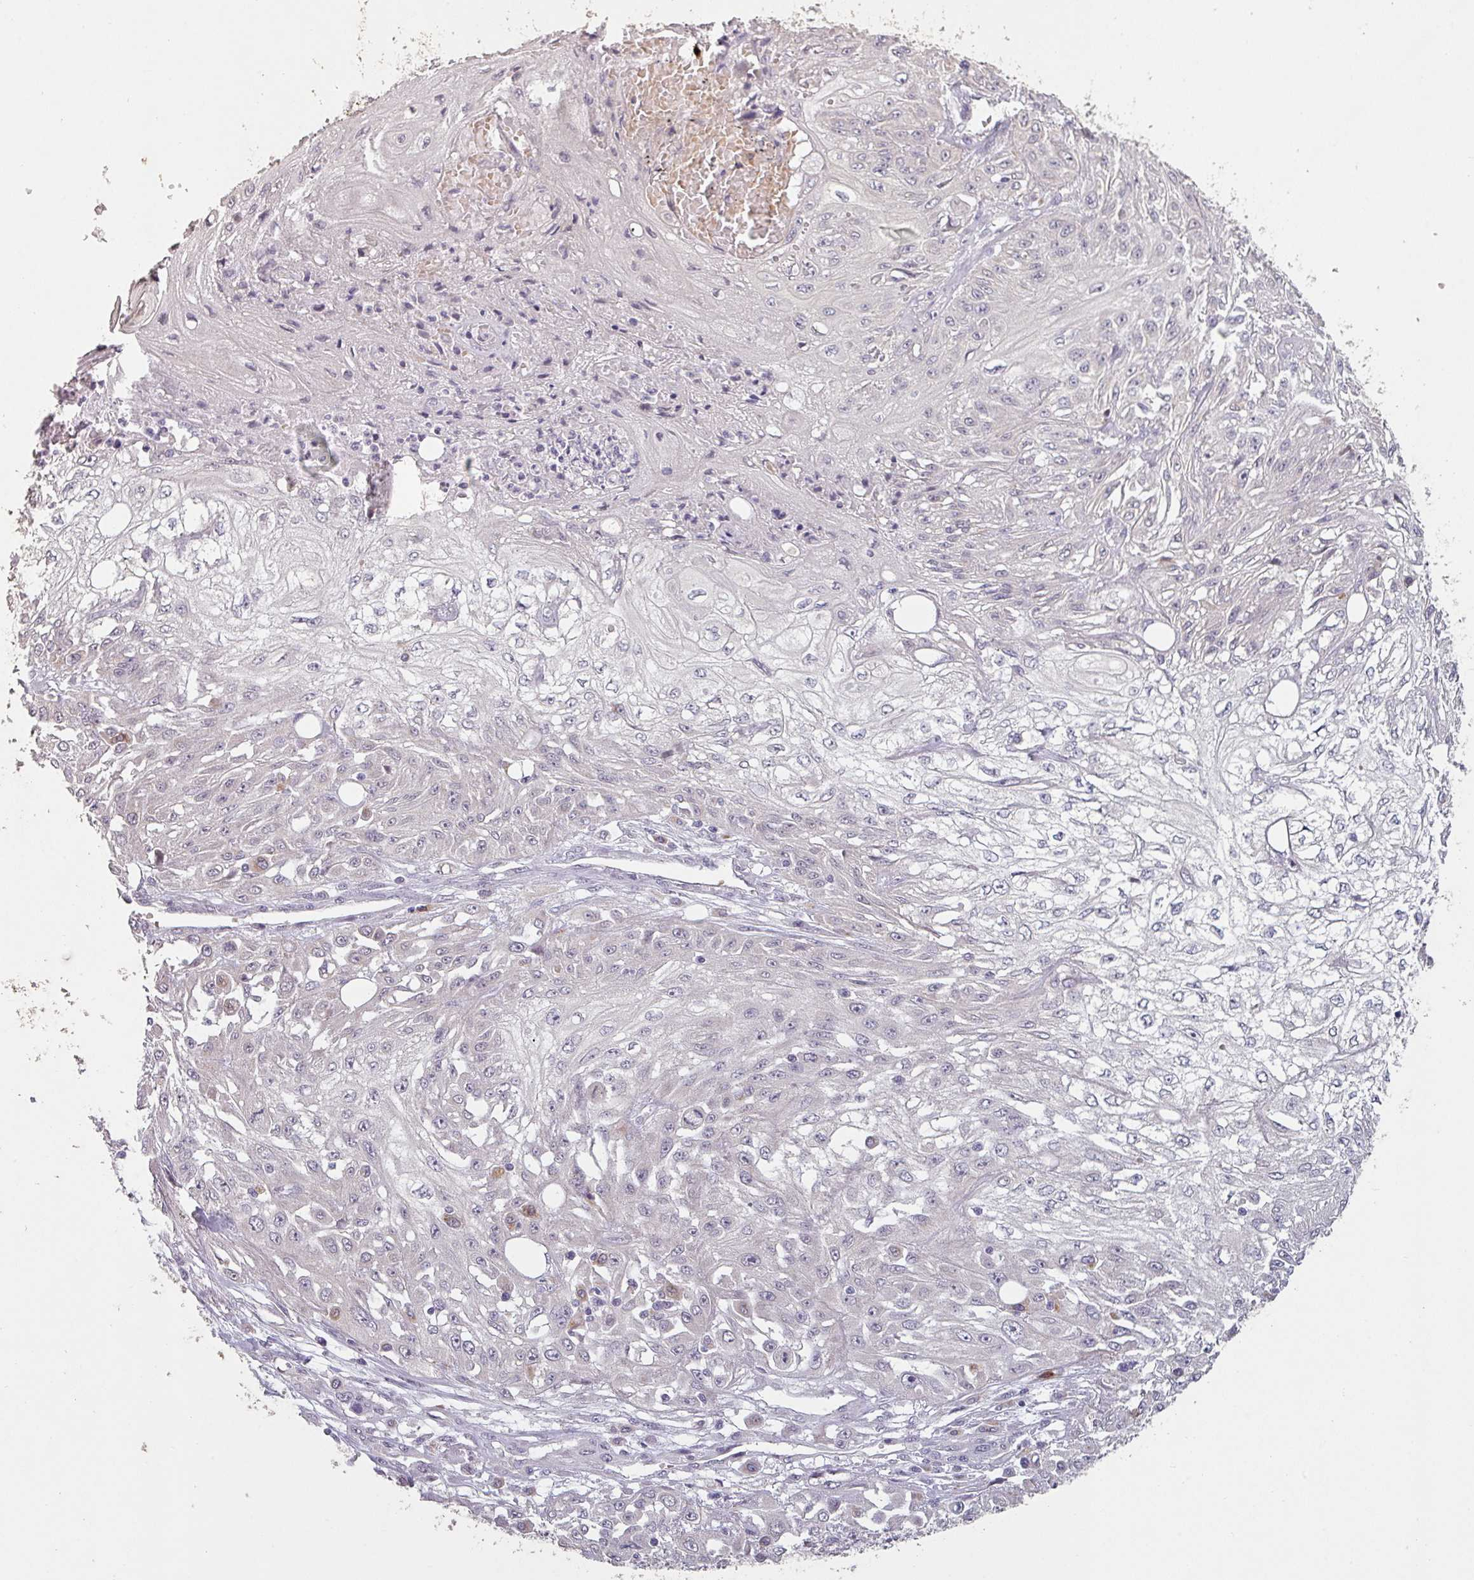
{"staining": {"intensity": "negative", "quantity": "none", "location": "none"}, "tissue": "skin cancer", "cell_type": "Tumor cells", "image_type": "cancer", "snomed": [{"axis": "morphology", "description": "Squamous cell carcinoma, NOS"}, {"axis": "morphology", "description": "Squamous cell carcinoma, metastatic, NOS"}, {"axis": "topography", "description": "Skin"}, {"axis": "topography", "description": "Lymph node"}], "caption": "DAB (3,3'-diaminobenzidine) immunohistochemical staining of skin squamous cell carcinoma shows no significant expression in tumor cells. Brightfield microscopy of immunohistochemistry (IHC) stained with DAB (3,3'-diaminobenzidine) (brown) and hematoxylin (blue), captured at high magnification.", "gene": "LYPLA1", "patient": {"sex": "male", "age": 75}}